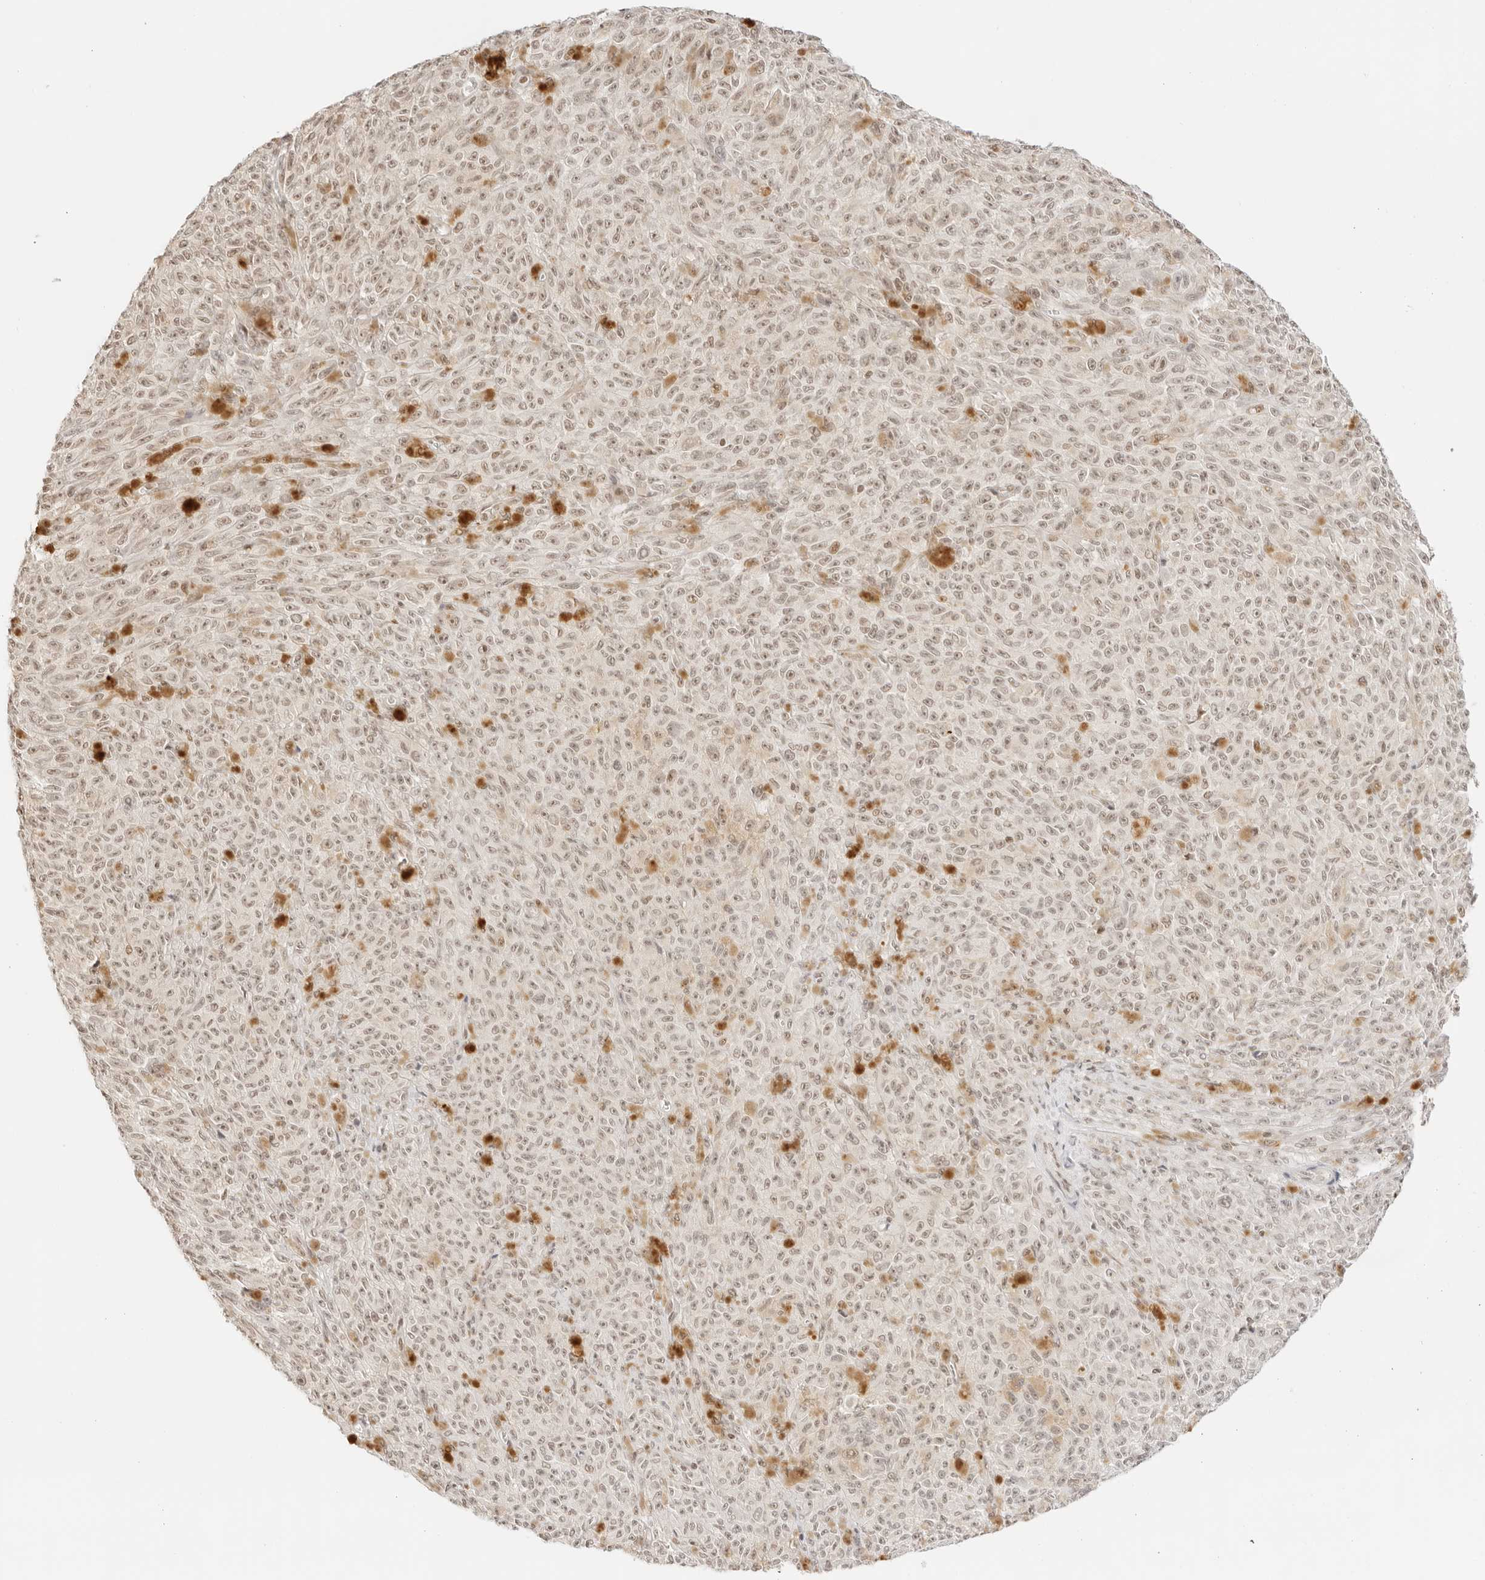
{"staining": {"intensity": "weak", "quantity": ">75%", "location": "nuclear"}, "tissue": "melanoma", "cell_type": "Tumor cells", "image_type": "cancer", "snomed": [{"axis": "morphology", "description": "Malignant melanoma, NOS"}, {"axis": "topography", "description": "Skin"}], "caption": "IHC (DAB (3,3'-diaminobenzidine)) staining of human malignant melanoma reveals weak nuclear protein staining in approximately >75% of tumor cells.", "gene": "GNAS", "patient": {"sex": "female", "age": 82}}